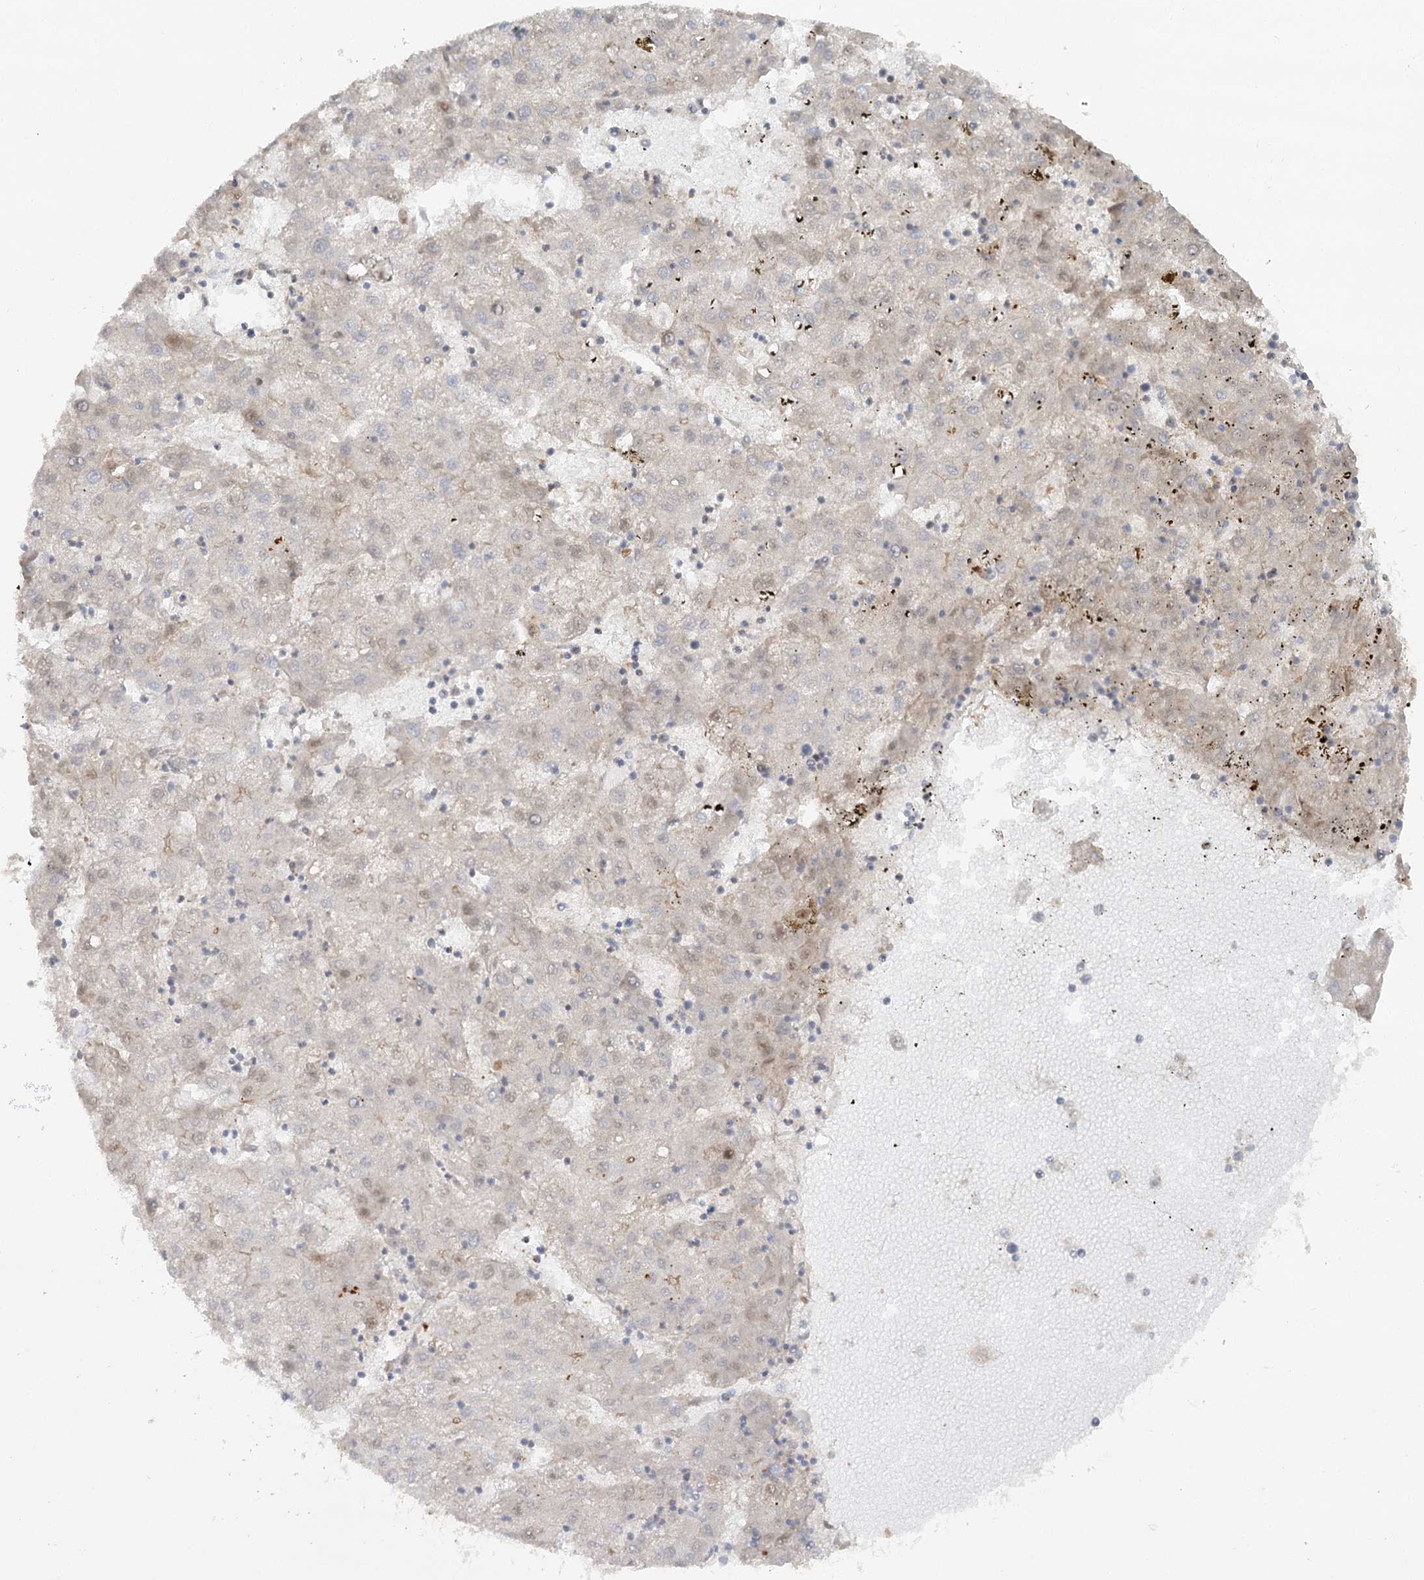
{"staining": {"intensity": "weak", "quantity": "25%-75%", "location": "nuclear"}, "tissue": "liver cancer", "cell_type": "Tumor cells", "image_type": "cancer", "snomed": [{"axis": "morphology", "description": "Carcinoma, Hepatocellular, NOS"}, {"axis": "topography", "description": "Liver"}], "caption": "Immunohistochemistry (IHC) photomicrograph of human hepatocellular carcinoma (liver) stained for a protein (brown), which demonstrates low levels of weak nuclear expression in about 25%-75% of tumor cells.", "gene": "GBE1", "patient": {"sex": "male", "age": 72}}